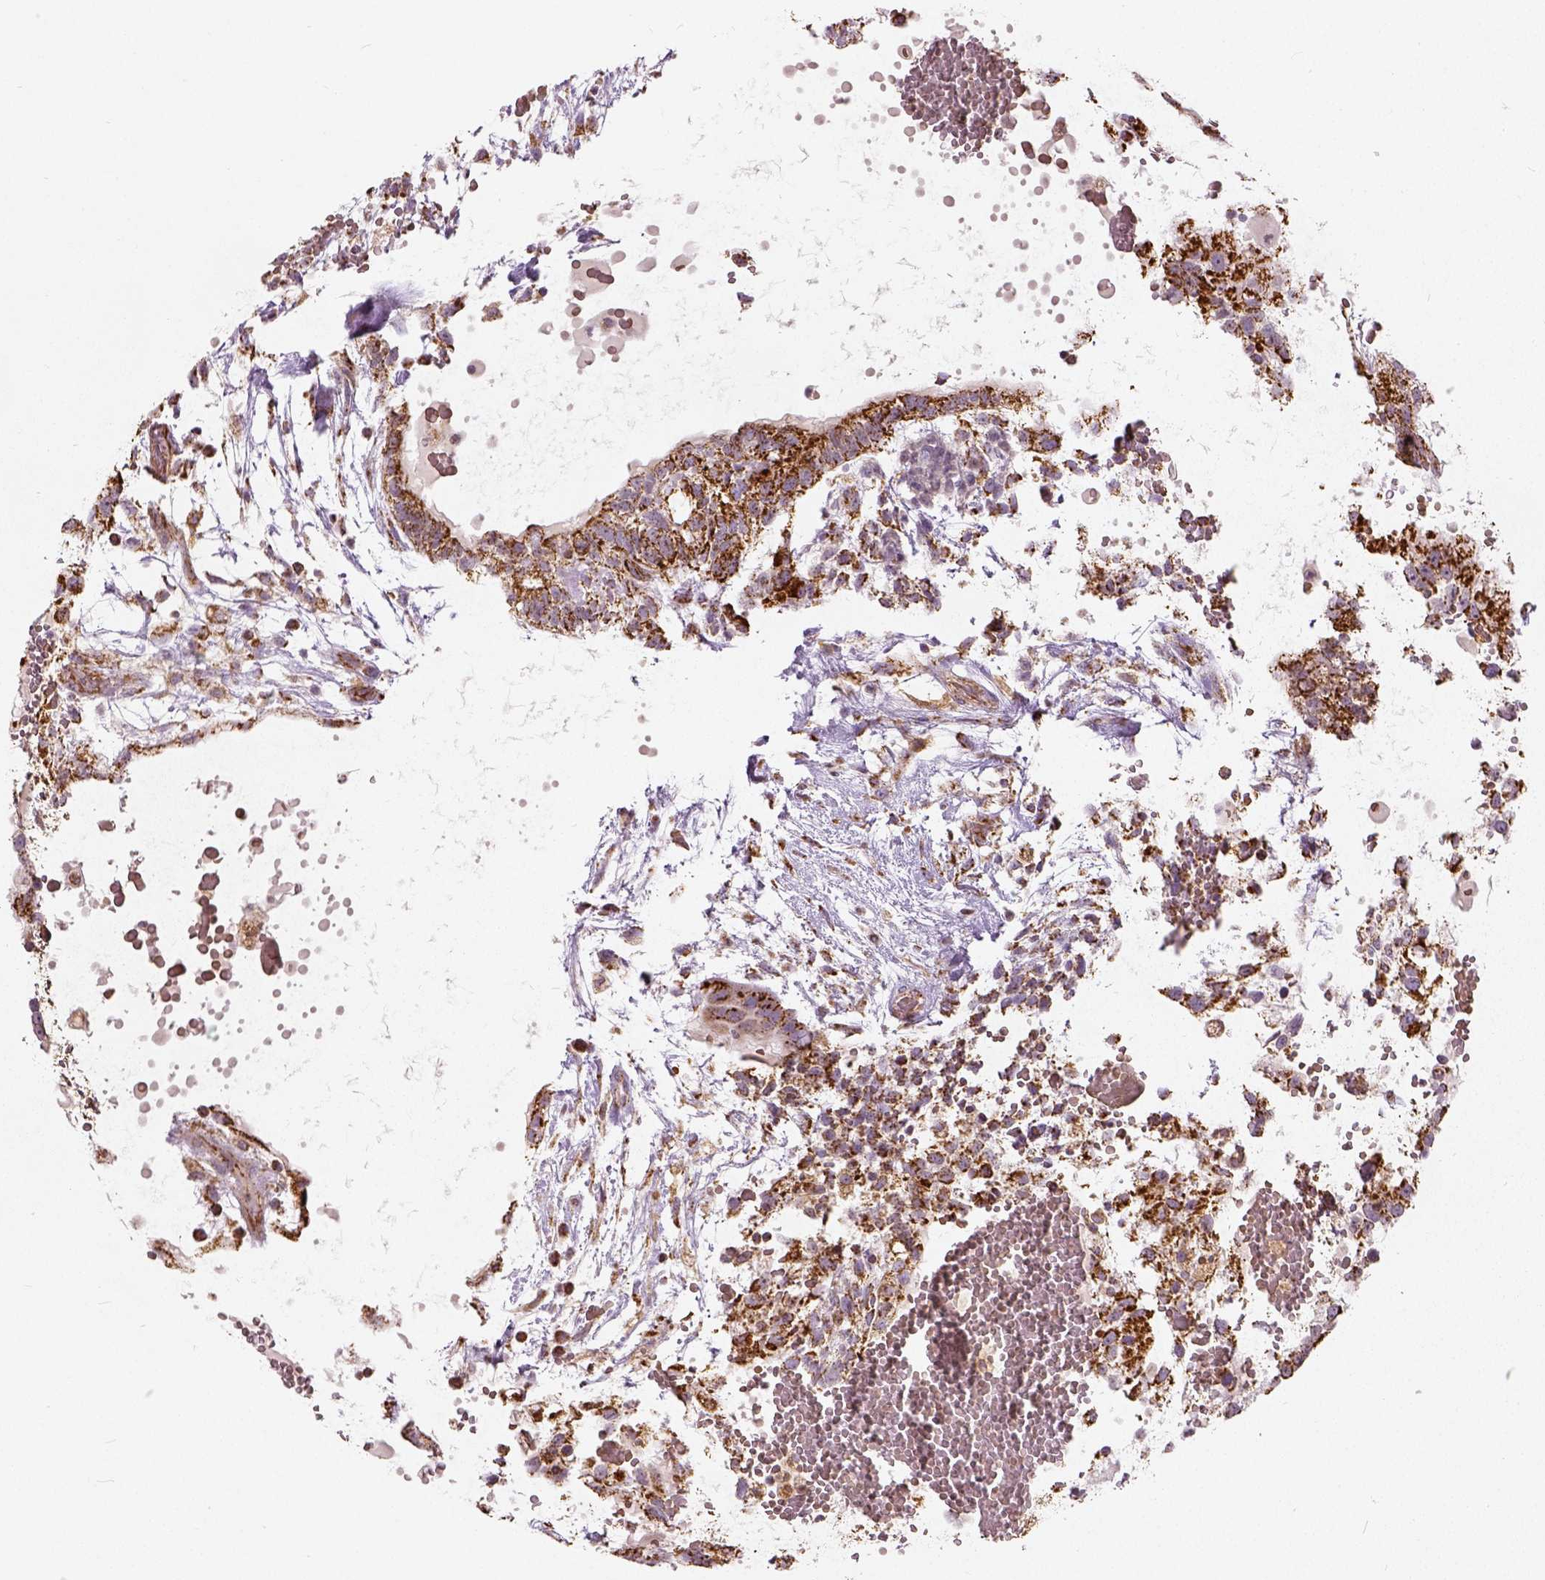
{"staining": {"intensity": "strong", "quantity": ">75%", "location": "cytoplasmic/membranous"}, "tissue": "testis cancer", "cell_type": "Tumor cells", "image_type": "cancer", "snomed": [{"axis": "morphology", "description": "Normal tissue, NOS"}, {"axis": "morphology", "description": "Carcinoma, Embryonal, NOS"}, {"axis": "topography", "description": "Testis"}], "caption": "This micrograph displays immunohistochemistry (IHC) staining of testis cancer (embryonal carcinoma), with high strong cytoplasmic/membranous staining in about >75% of tumor cells.", "gene": "PGAM5", "patient": {"sex": "male", "age": 32}}